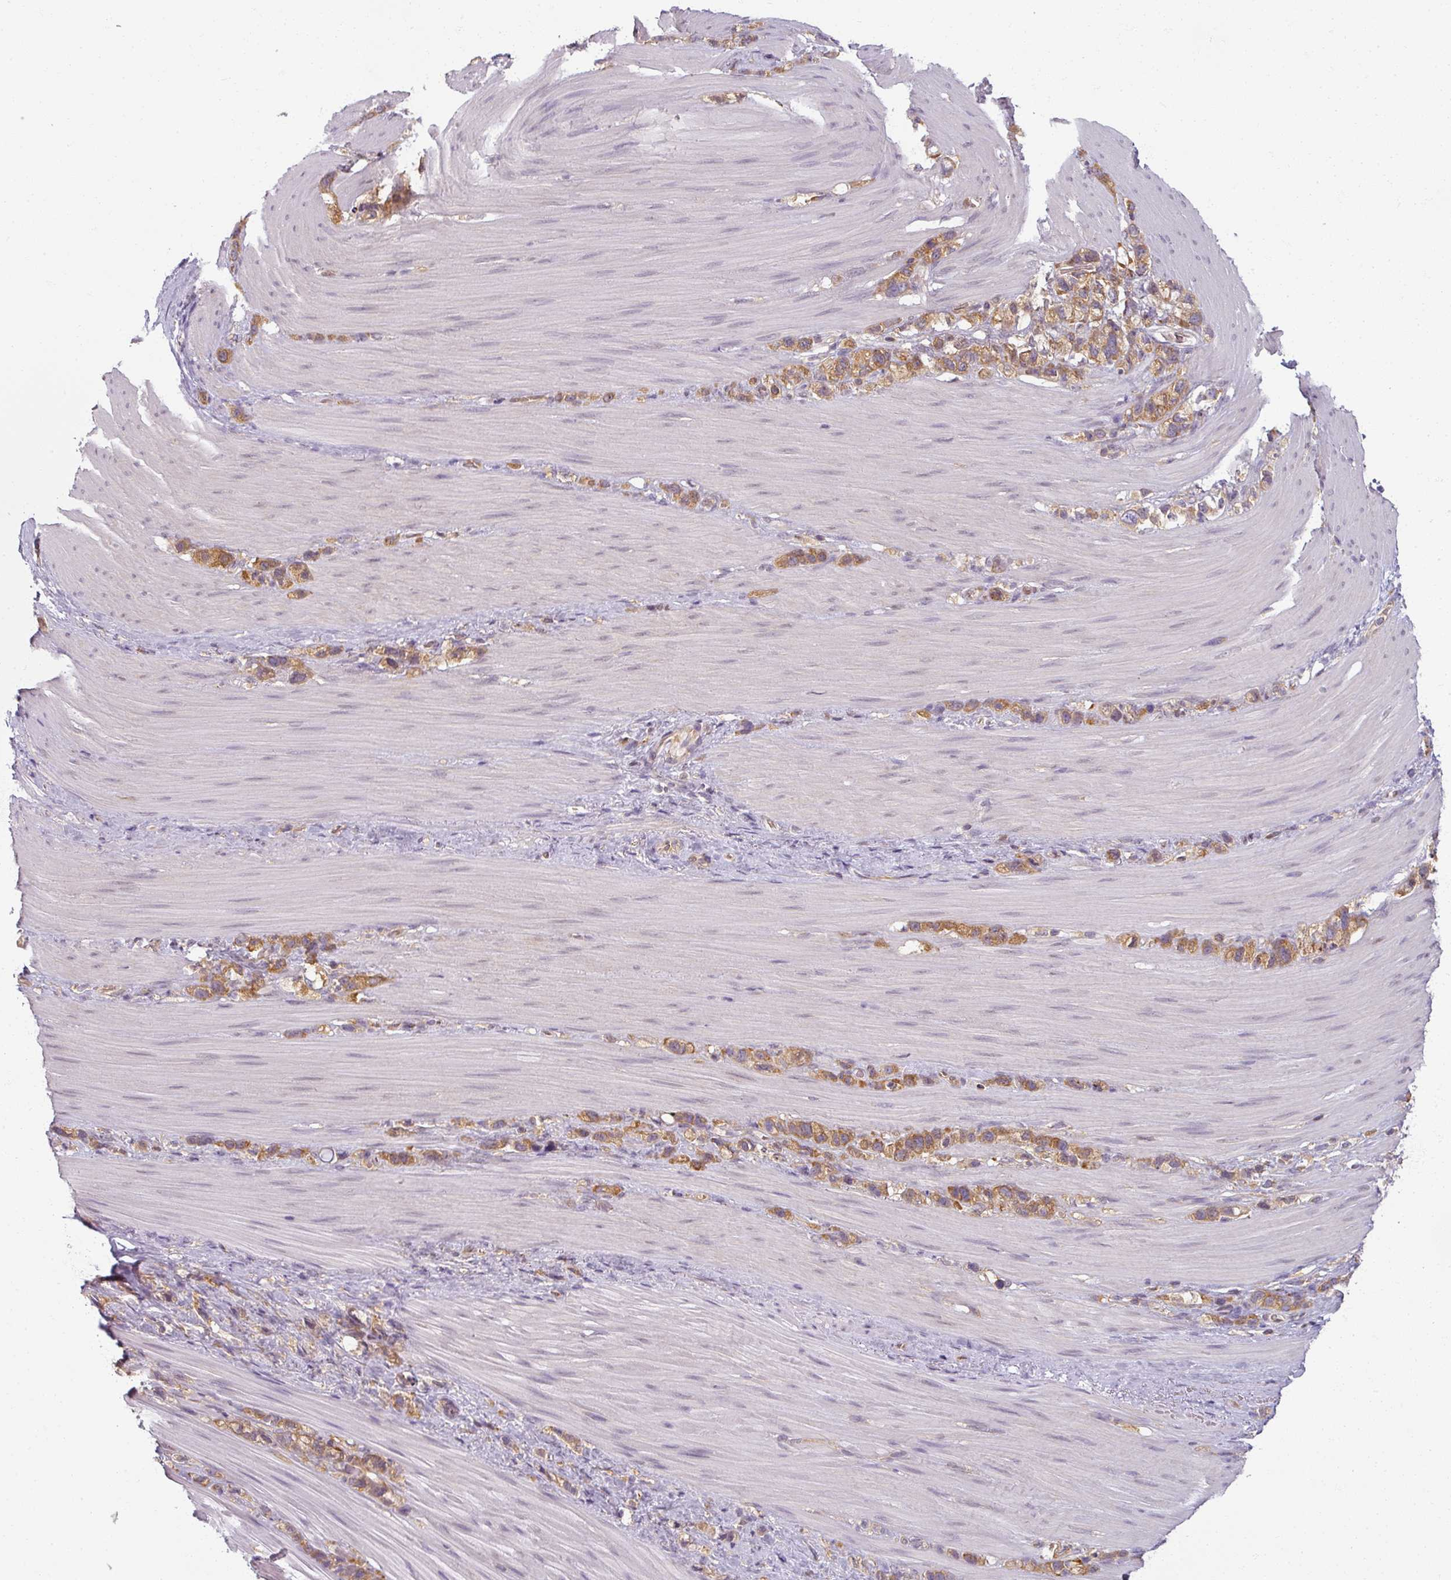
{"staining": {"intensity": "moderate", "quantity": ">75%", "location": "cytoplasmic/membranous"}, "tissue": "stomach cancer", "cell_type": "Tumor cells", "image_type": "cancer", "snomed": [{"axis": "morphology", "description": "Adenocarcinoma, NOS"}, {"axis": "topography", "description": "Stomach"}], "caption": "Protein analysis of stomach cancer (adenocarcinoma) tissue shows moderate cytoplasmic/membranous staining in approximately >75% of tumor cells. The protein of interest is stained brown, and the nuclei are stained in blue (DAB IHC with brightfield microscopy, high magnification).", "gene": "AGPAT4", "patient": {"sex": "female", "age": 65}}